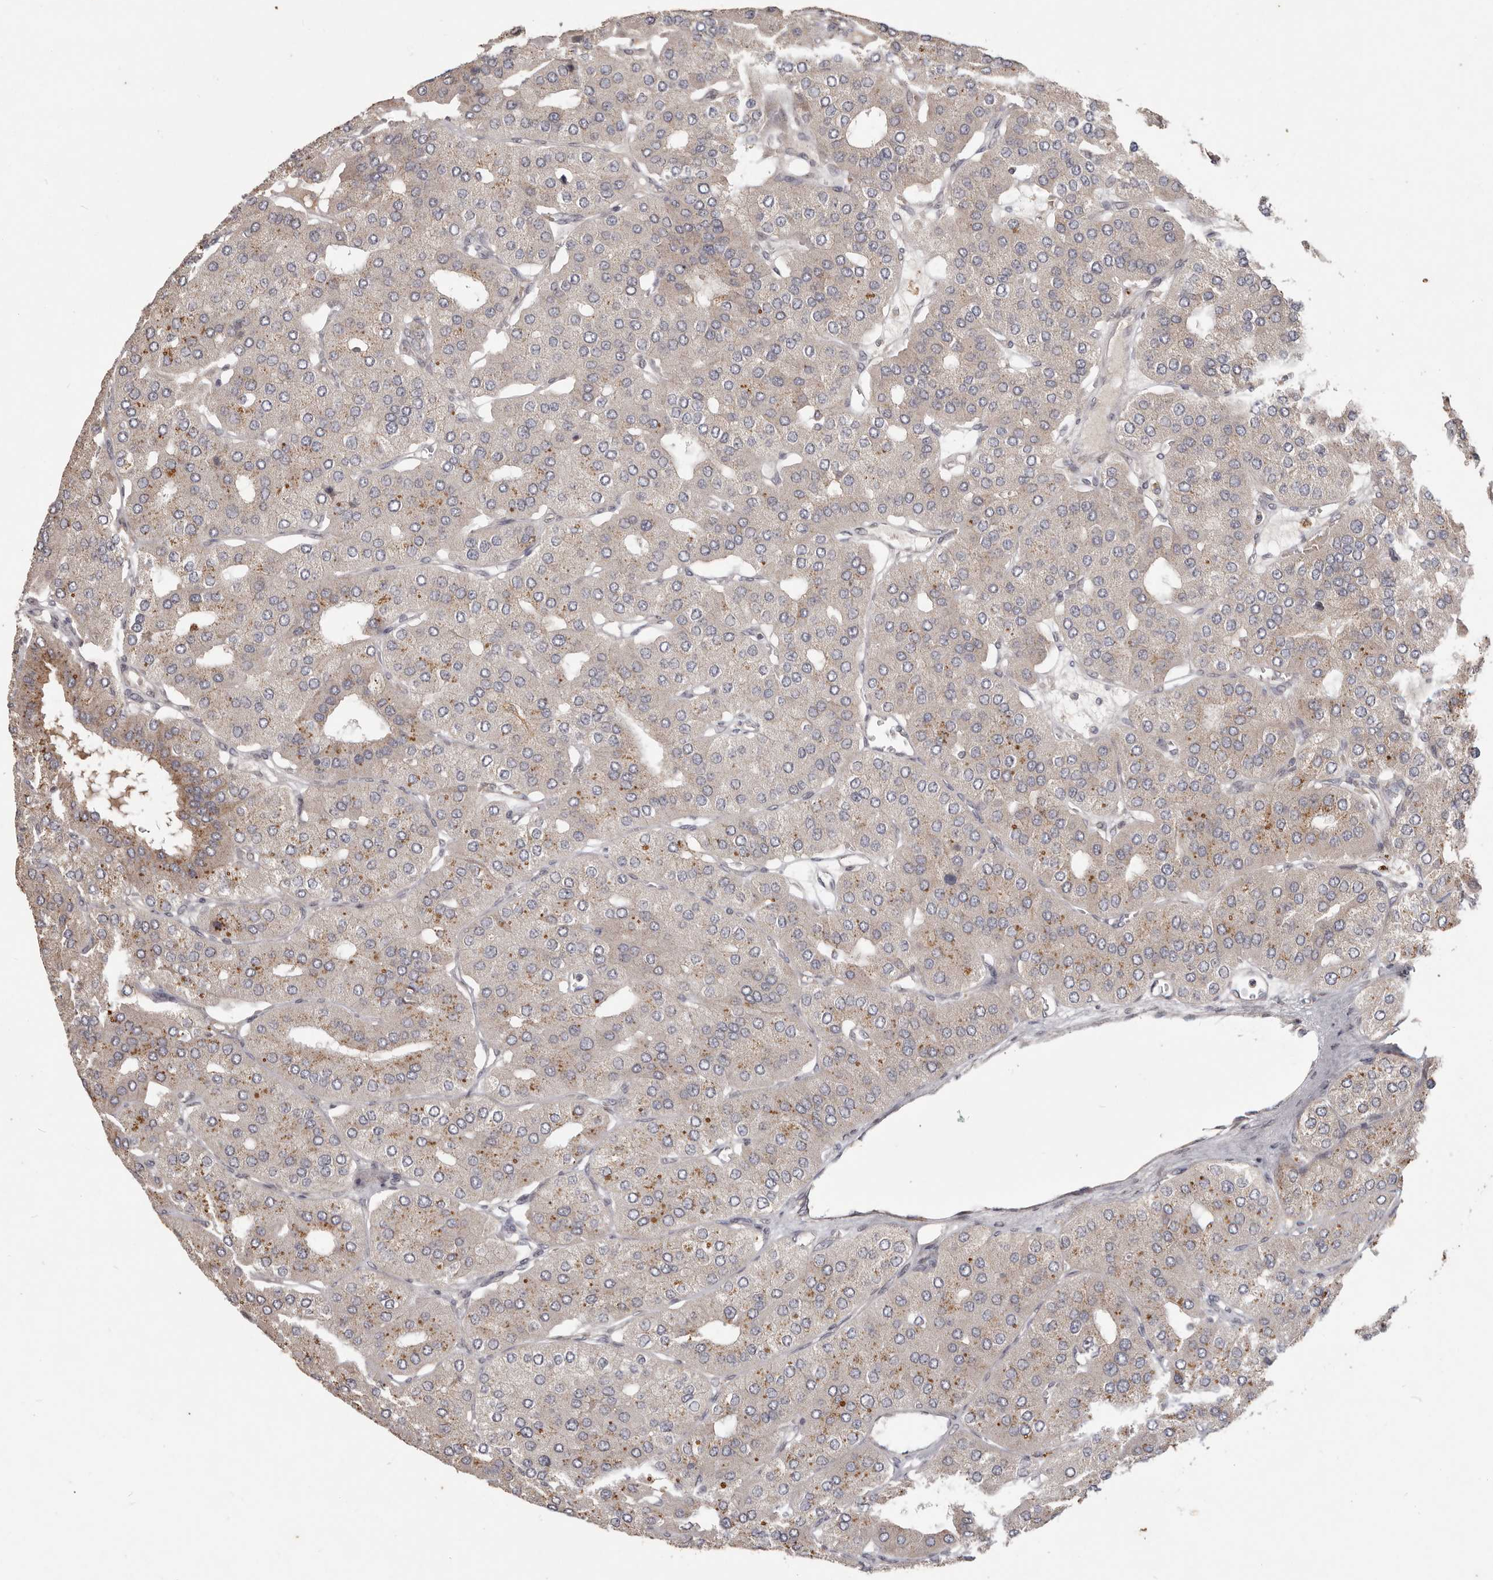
{"staining": {"intensity": "moderate", "quantity": "<25%", "location": "cytoplasmic/membranous"}, "tissue": "parathyroid gland", "cell_type": "Glandular cells", "image_type": "normal", "snomed": [{"axis": "morphology", "description": "Normal tissue, NOS"}, {"axis": "morphology", "description": "Adenoma, NOS"}, {"axis": "topography", "description": "Parathyroid gland"}], "caption": "A micrograph showing moderate cytoplasmic/membranous staining in about <25% of glandular cells in benign parathyroid gland, as visualized by brown immunohistochemical staining.", "gene": "PLOD2", "patient": {"sex": "female", "age": 86}}